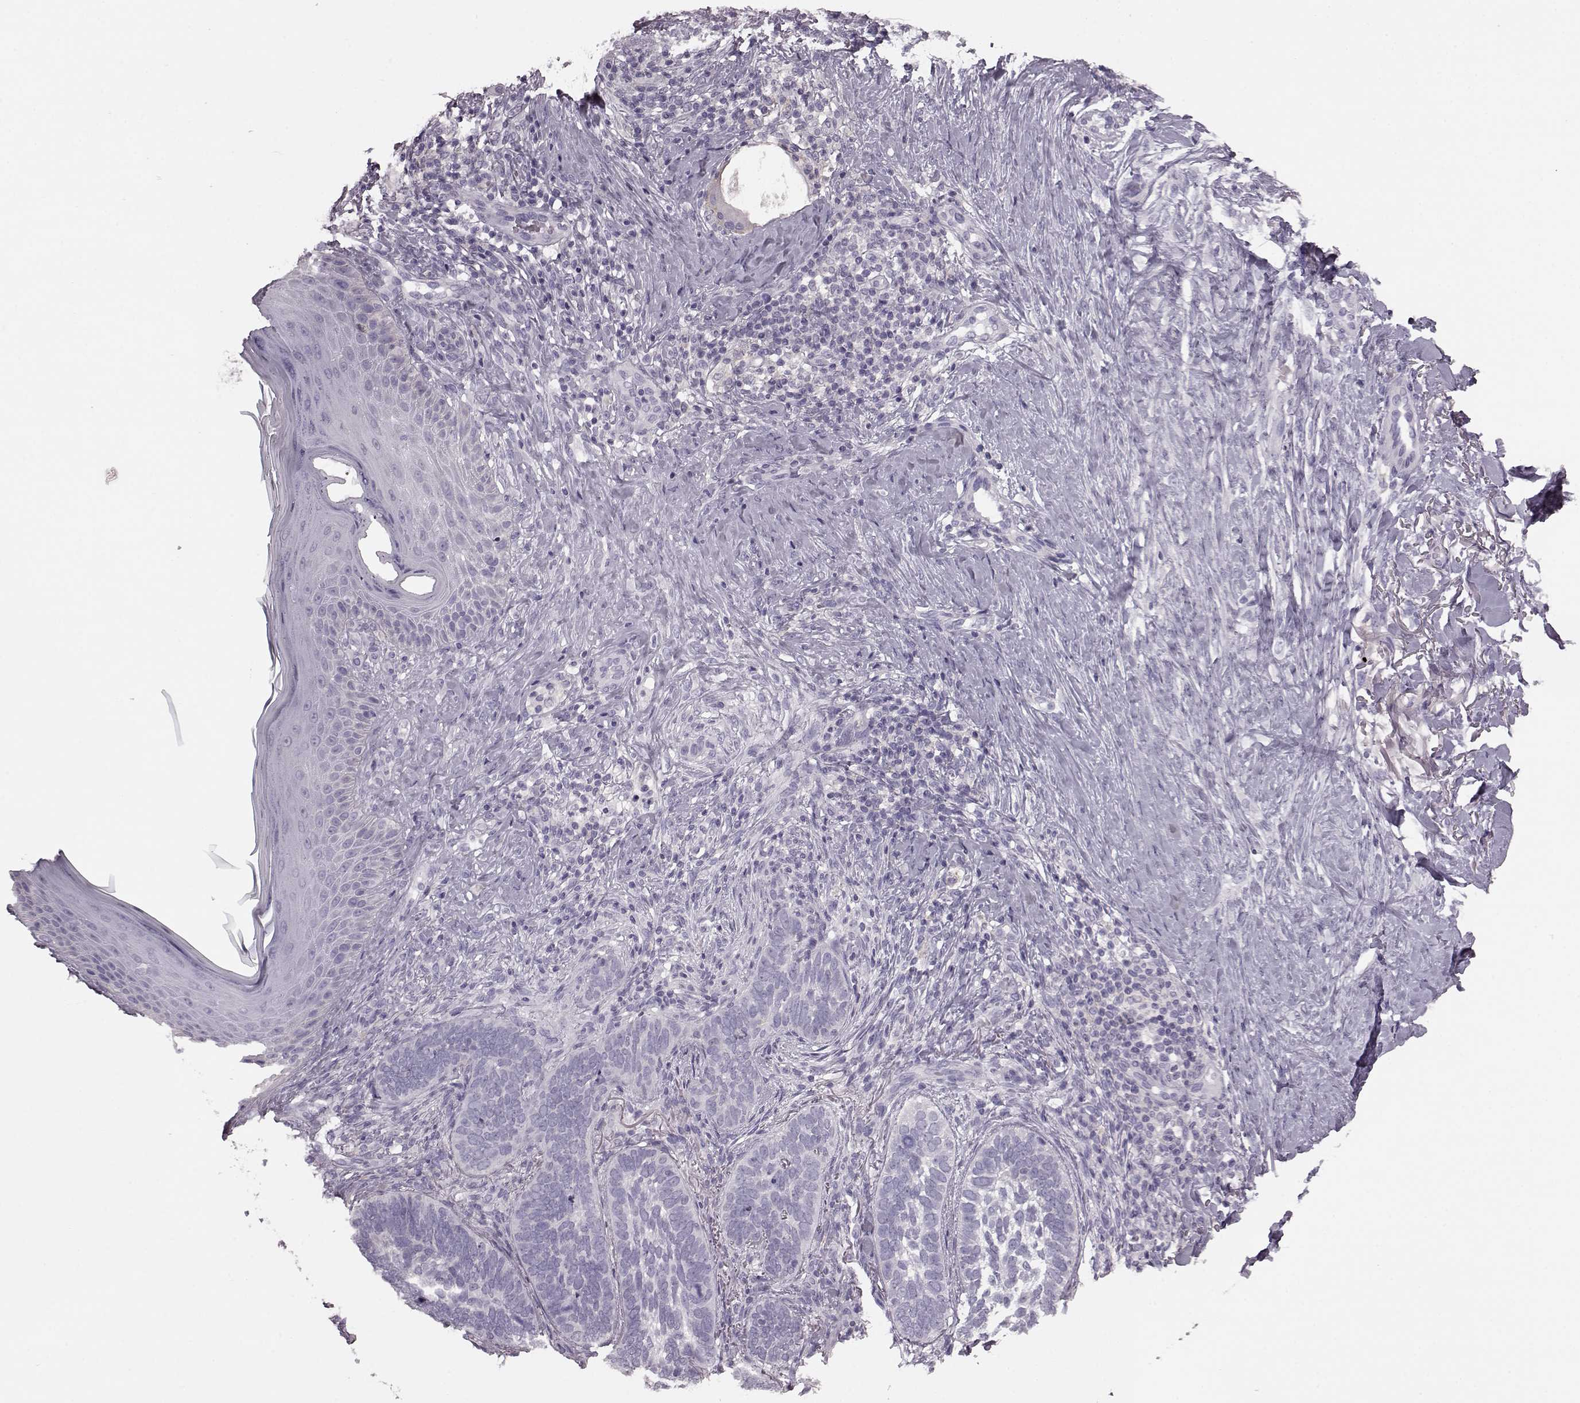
{"staining": {"intensity": "negative", "quantity": "none", "location": "none"}, "tissue": "skin cancer", "cell_type": "Tumor cells", "image_type": "cancer", "snomed": [{"axis": "morphology", "description": "Normal tissue, NOS"}, {"axis": "morphology", "description": "Basal cell carcinoma"}, {"axis": "topography", "description": "Skin"}], "caption": "High magnification brightfield microscopy of skin cancer stained with DAB (brown) and counterstained with hematoxylin (blue): tumor cells show no significant positivity. The staining is performed using DAB brown chromogen with nuclei counter-stained in using hematoxylin.", "gene": "CRYBA2", "patient": {"sex": "male", "age": 46}}